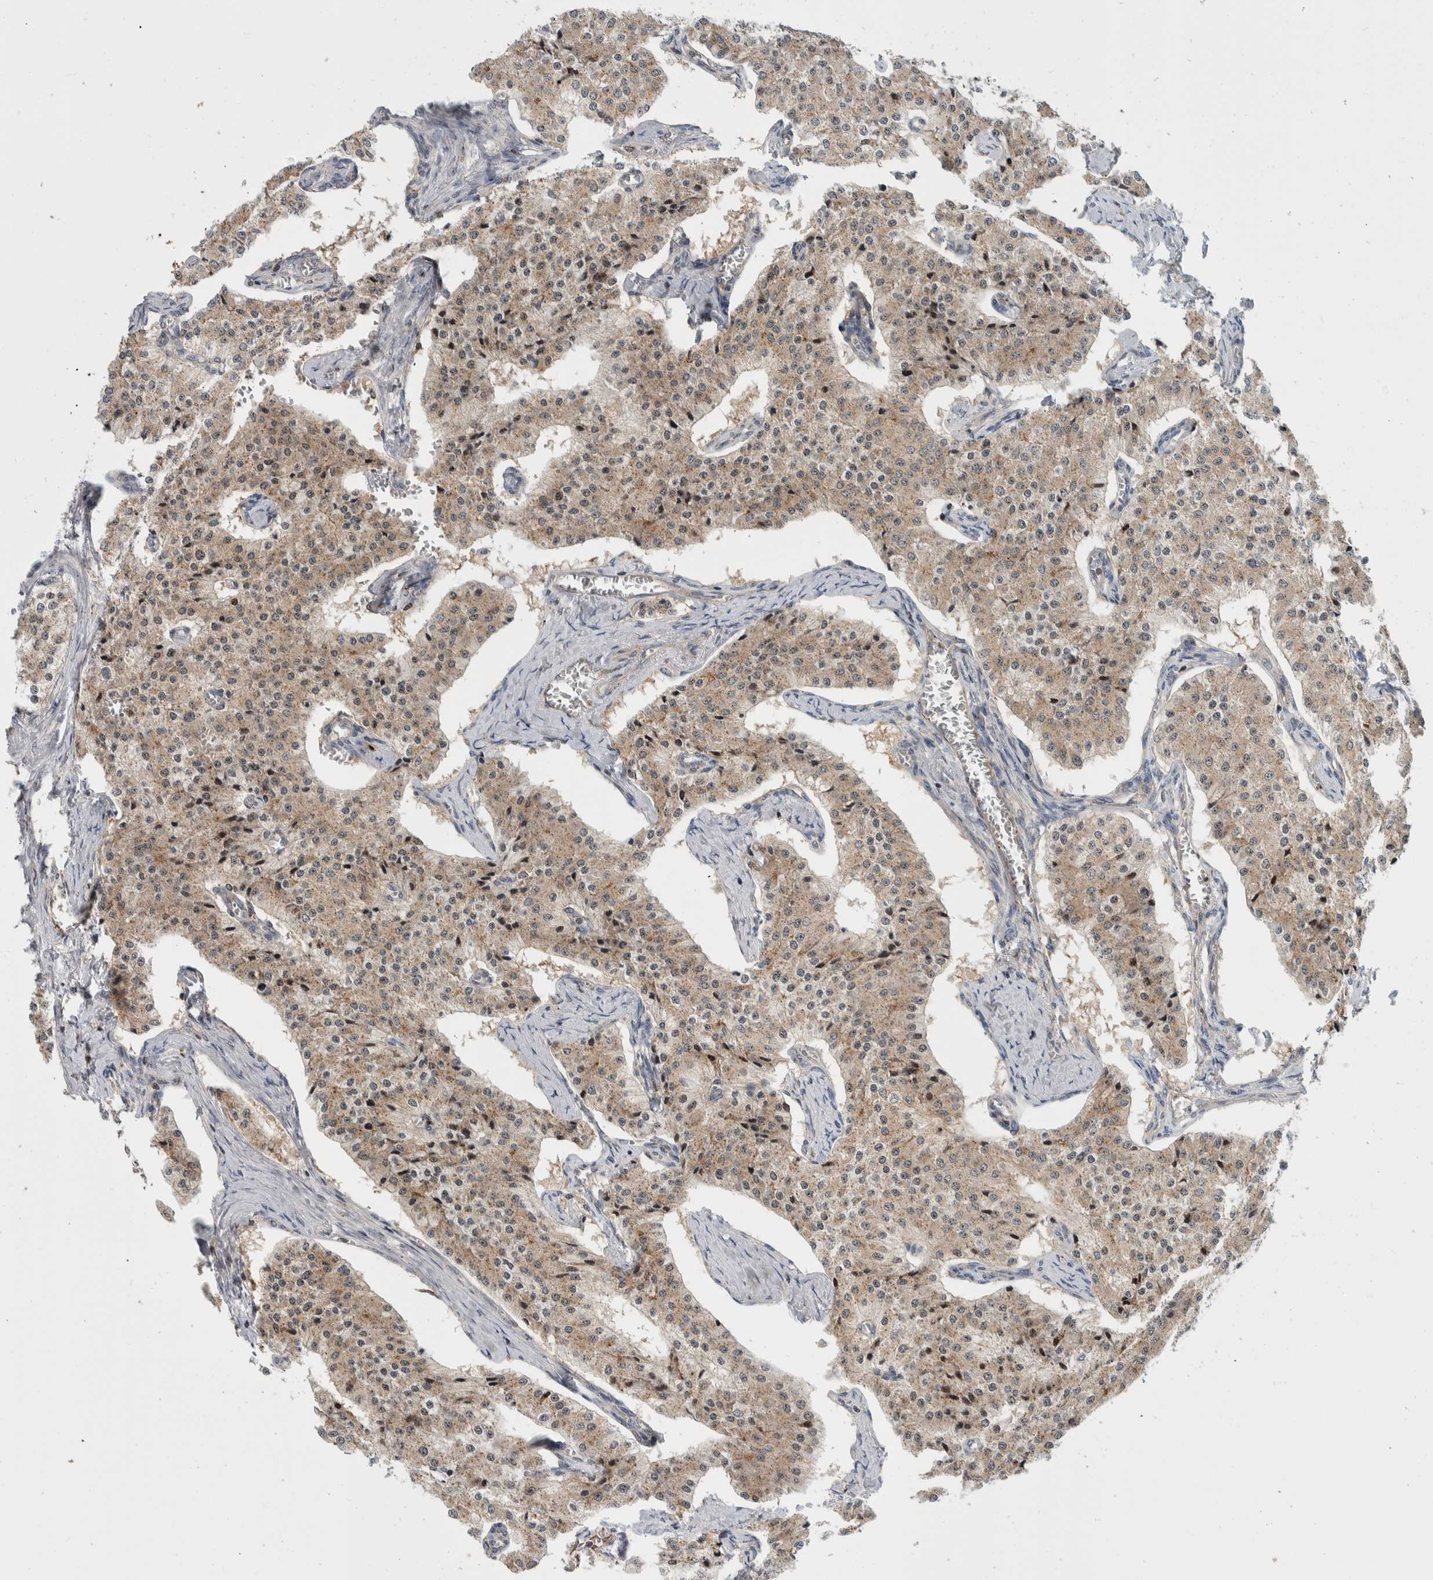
{"staining": {"intensity": "weak", "quantity": ">75%", "location": "cytoplasmic/membranous,nuclear"}, "tissue": "carcinoid", "cell_type": "Tumor cells", "image_type": "cancer", "snomed": [{"axis": "morphology", "description": "Carcinoid, malignant, NOS"}, {"axis": "topography", "description": "Colon"}], "caption": "Approximately >75% of tumor cells in carcinoid reveal weak cytoplasmic/membranous and nuclear protein positivity as visualized by brown immunohistochemical staining.", "gene": "MSL1", "patient": {"sex": "female", "age": 52}}